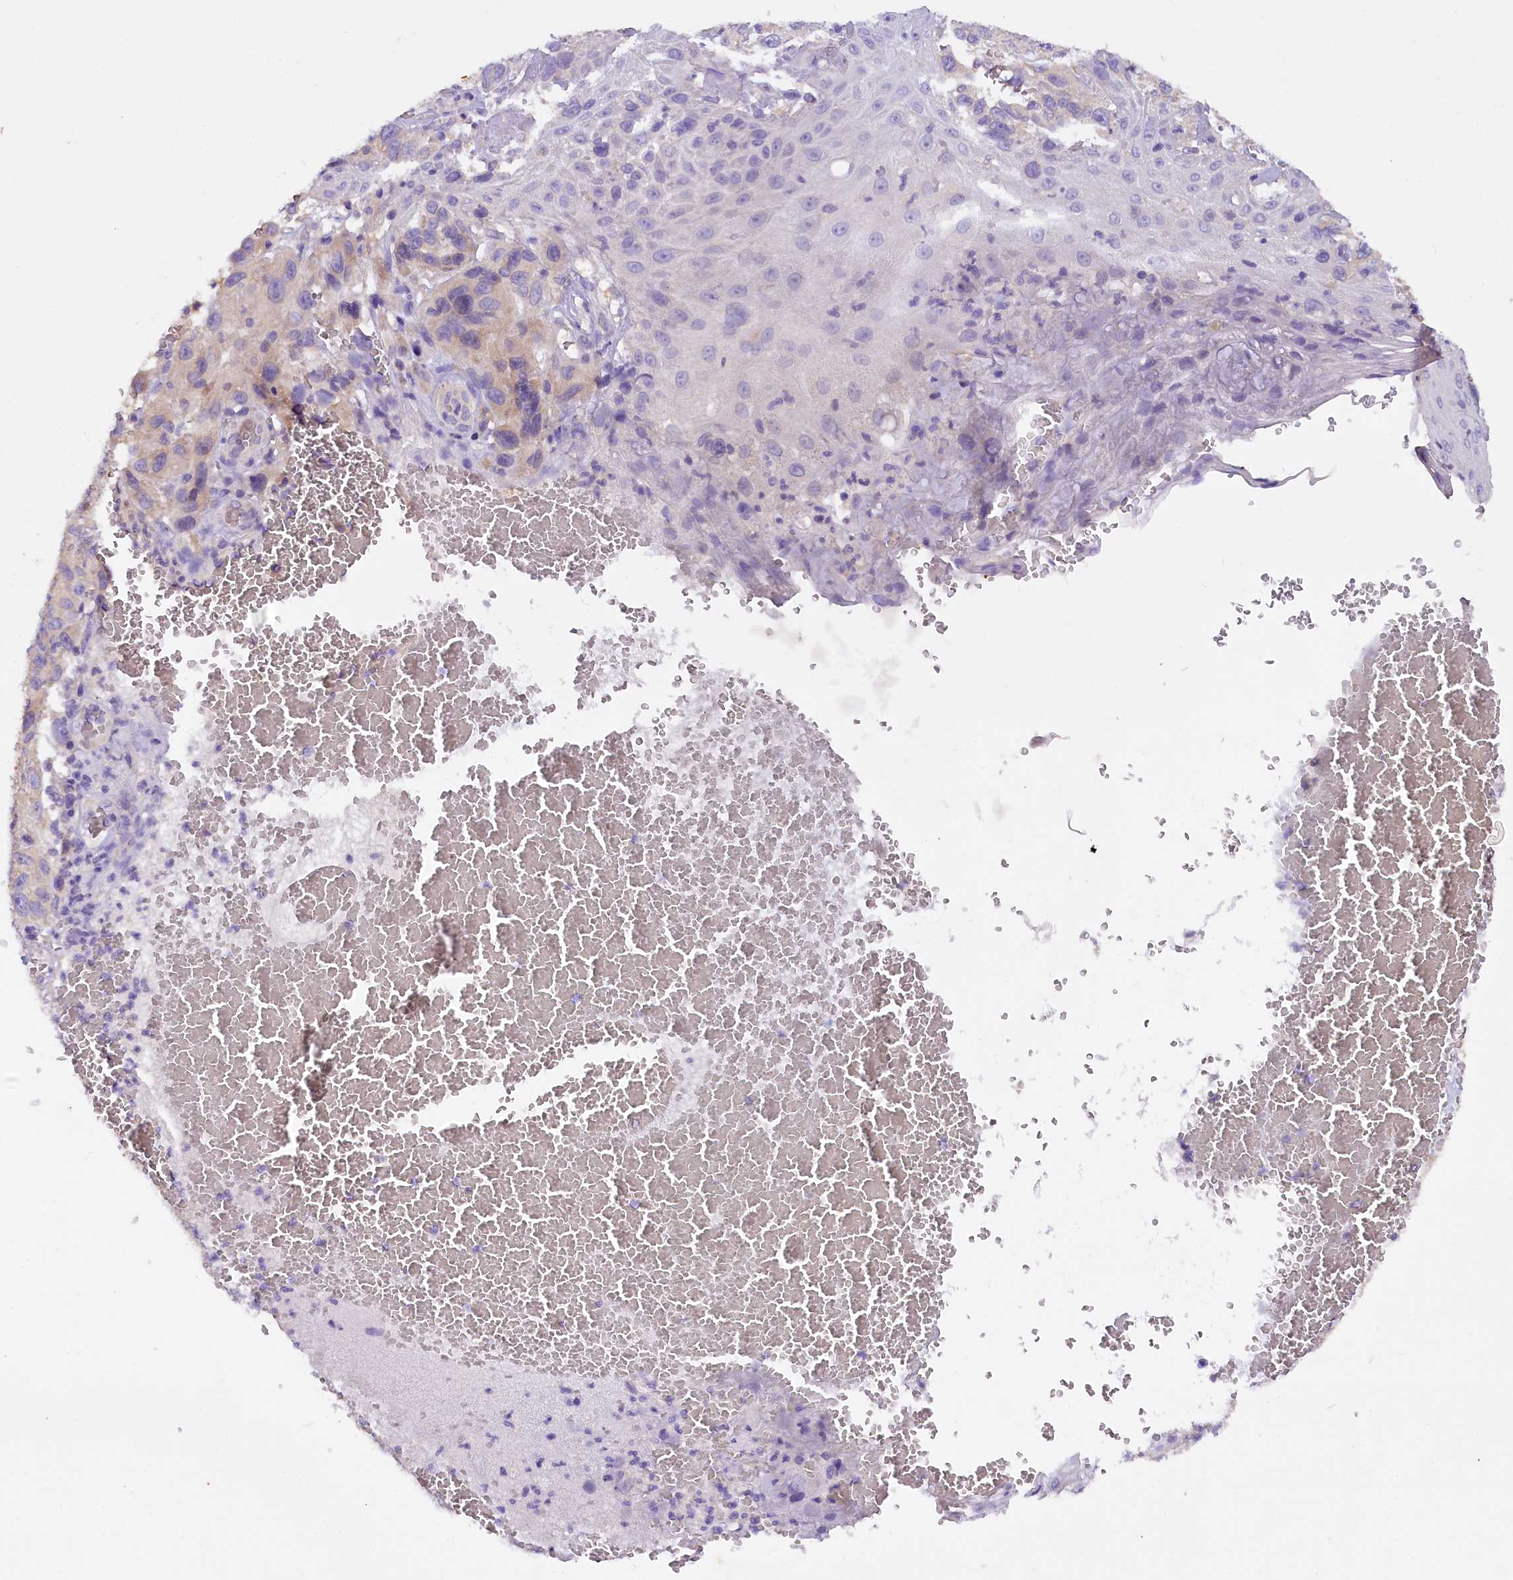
{"staining": {"intensity": "negative", "quantity": "none", "location": "none"}, "tissue": "melanoma", "cell_type": "Tumor cells", "image_type": "cancer", "snomed": [{"axis": "morphology", "description": "Normal tissue, NOS"}, {"axis": "morphology", "description": "Malignant melanoma, NOS"}, {"axis": "topography", "description": "Skin"}], "caption": "Protein analysis of malignant melanoma reveals no significant expression in tumor cells. Nuclei are stained in blue.", "gene": "AP3B2", "patient": {"sex": "female", "age": 96}}